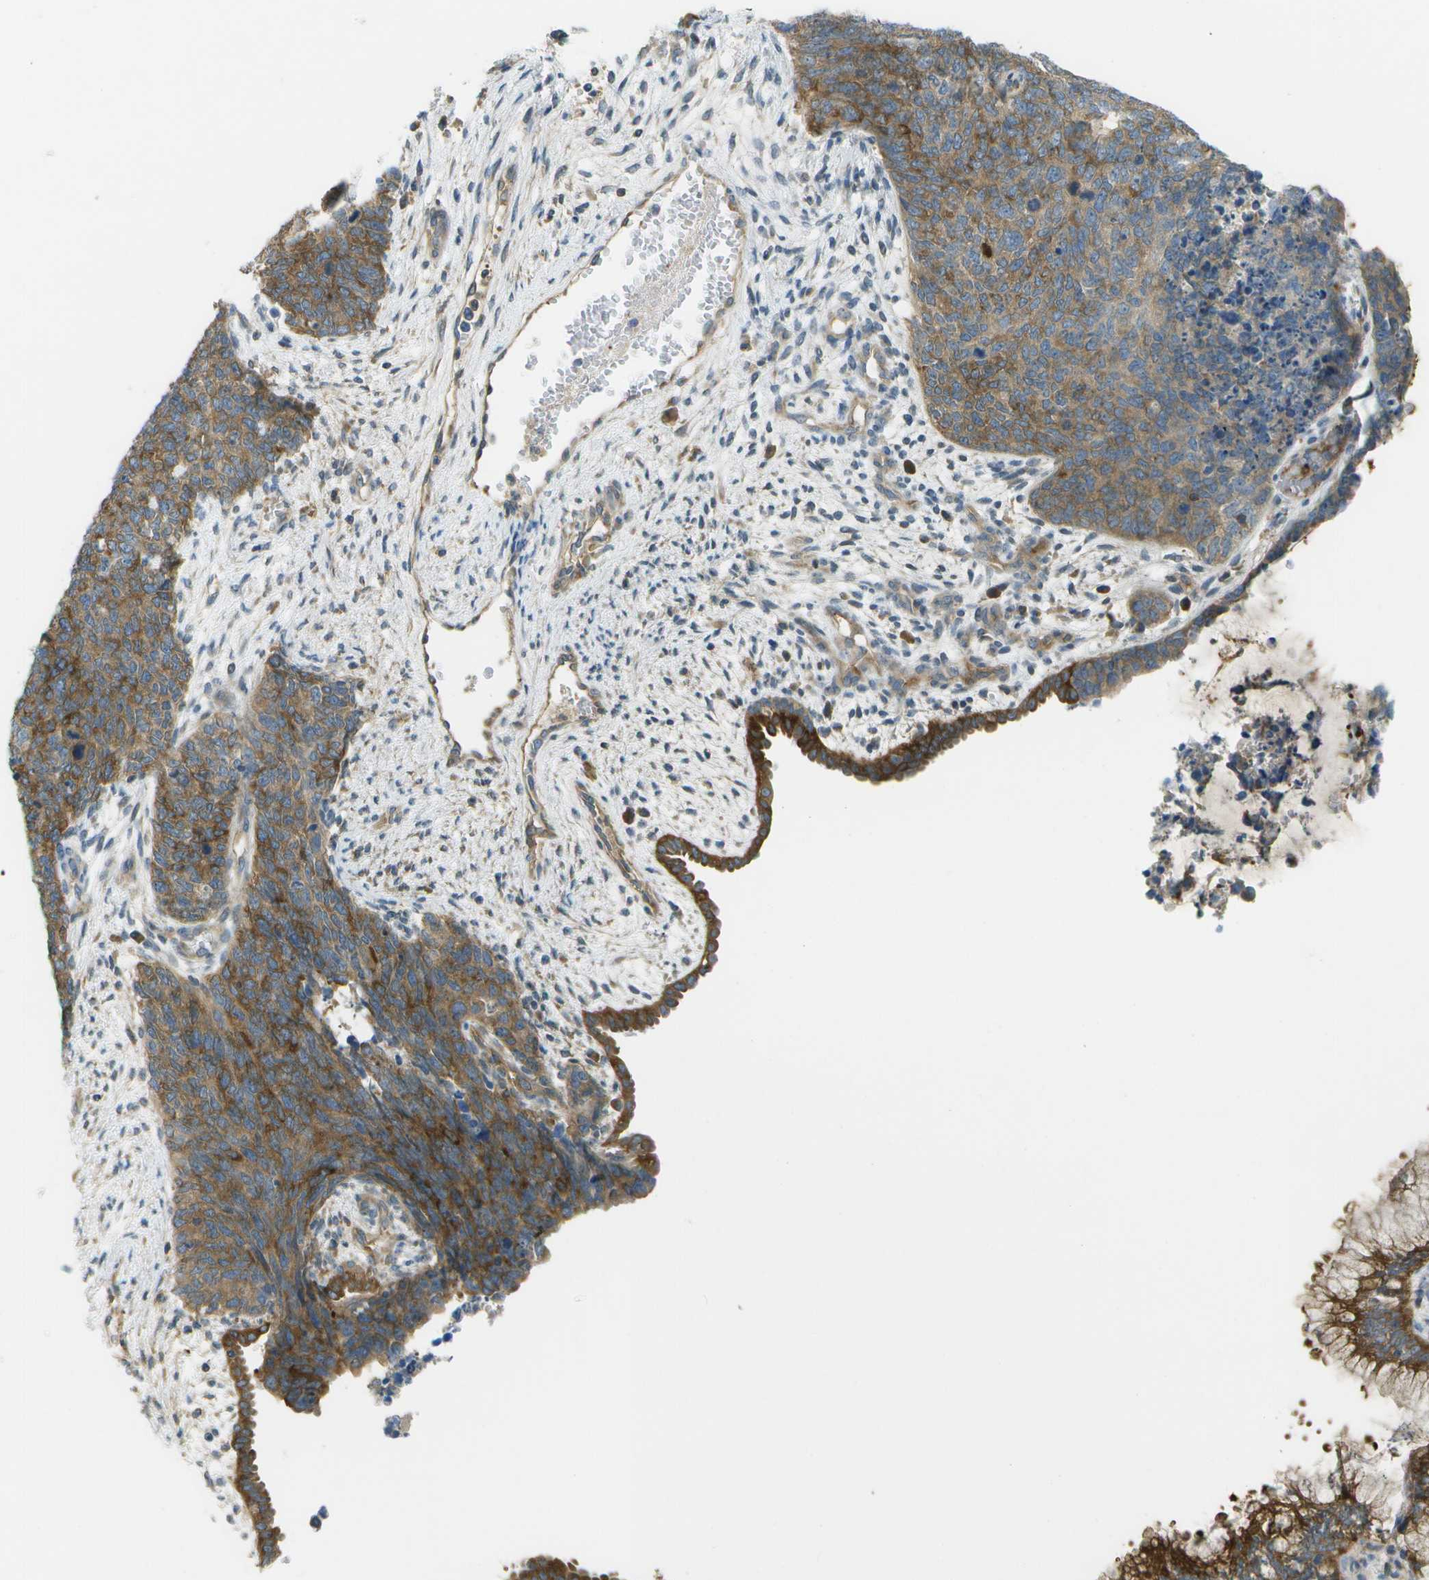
{"staining": {"intensity": "moderate", "quantity": ">75%", "location": "cytoplasmic/membranous"}, "tissue": "cervical cancer", "cell_type": "Tumor cells", "image_type": "cancer", "snomed": [{"axis": "morphology", "description": "Squamous cell carcinoma, NOS"}, {"axis": "topography", "description": "Cervix"}], "caption": "Immunohistochemical staining of cervical cancer (squamous cell carcinoma) shows medium levels of moderate cytoplasmic/membranous protein expression in approximately >75% of tumor cells.", "gene": "WNK2", "patient": {"sex": "female", "age": 63}}